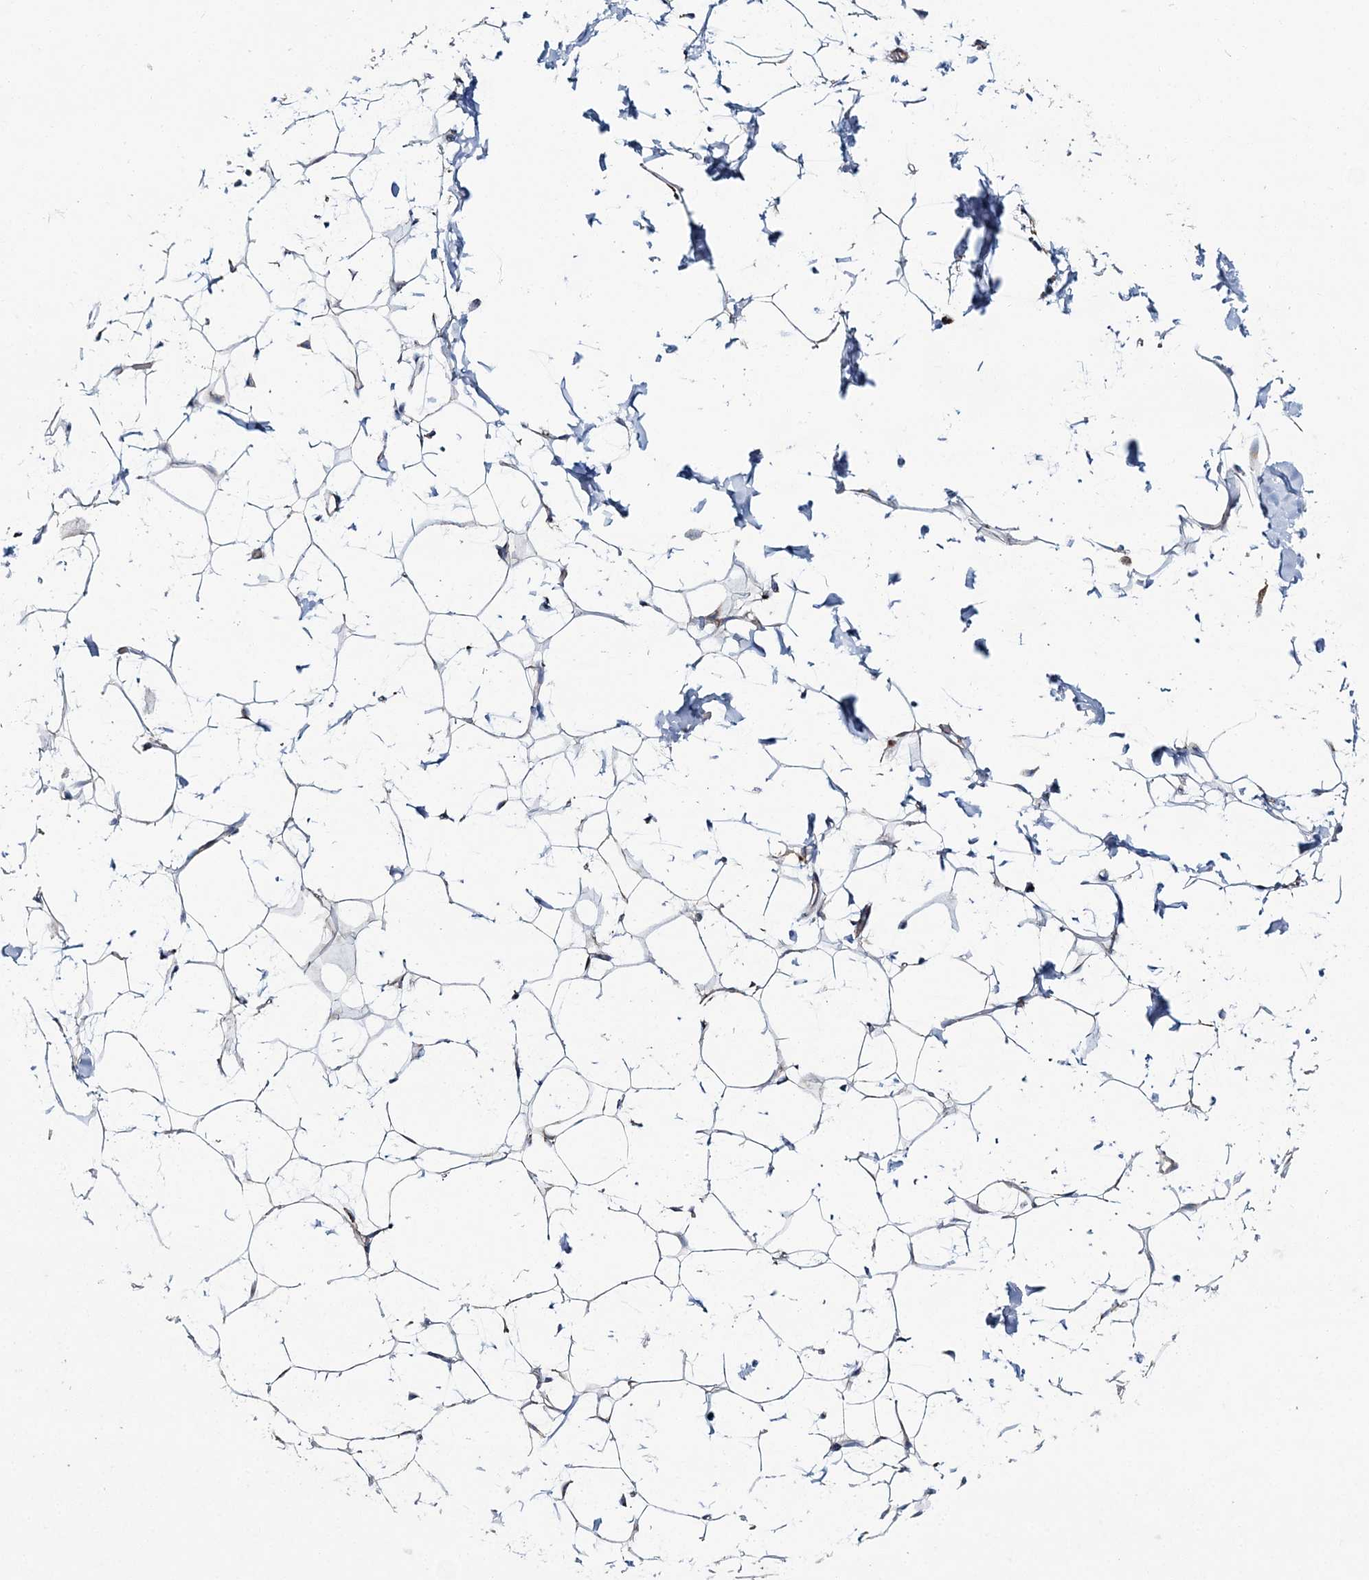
{"staining": {"intensity": "negative", "quantity": "none", "location": "none"}, "tissue": "adipose tissue", "cell_type": "Adipocytes", "image_type": "normal", "snomed": [{"axis": "morphology", "description": "Normal tissue, NOS"}, {"axis": "topography", "description": "Breast"}], "caption": "A high-resolution image shows immunohistochemistry (IHC) staining of benign adipose tissue, which displays no significant positivity in adipocytes. Brightfield microscopy of immunohistochemistry stained with DAB (brown) and hematoxylin (blue), captured at high magnification.", "gene": "ARHGAP6", "patient": {"sex": "female", "age": 23}}